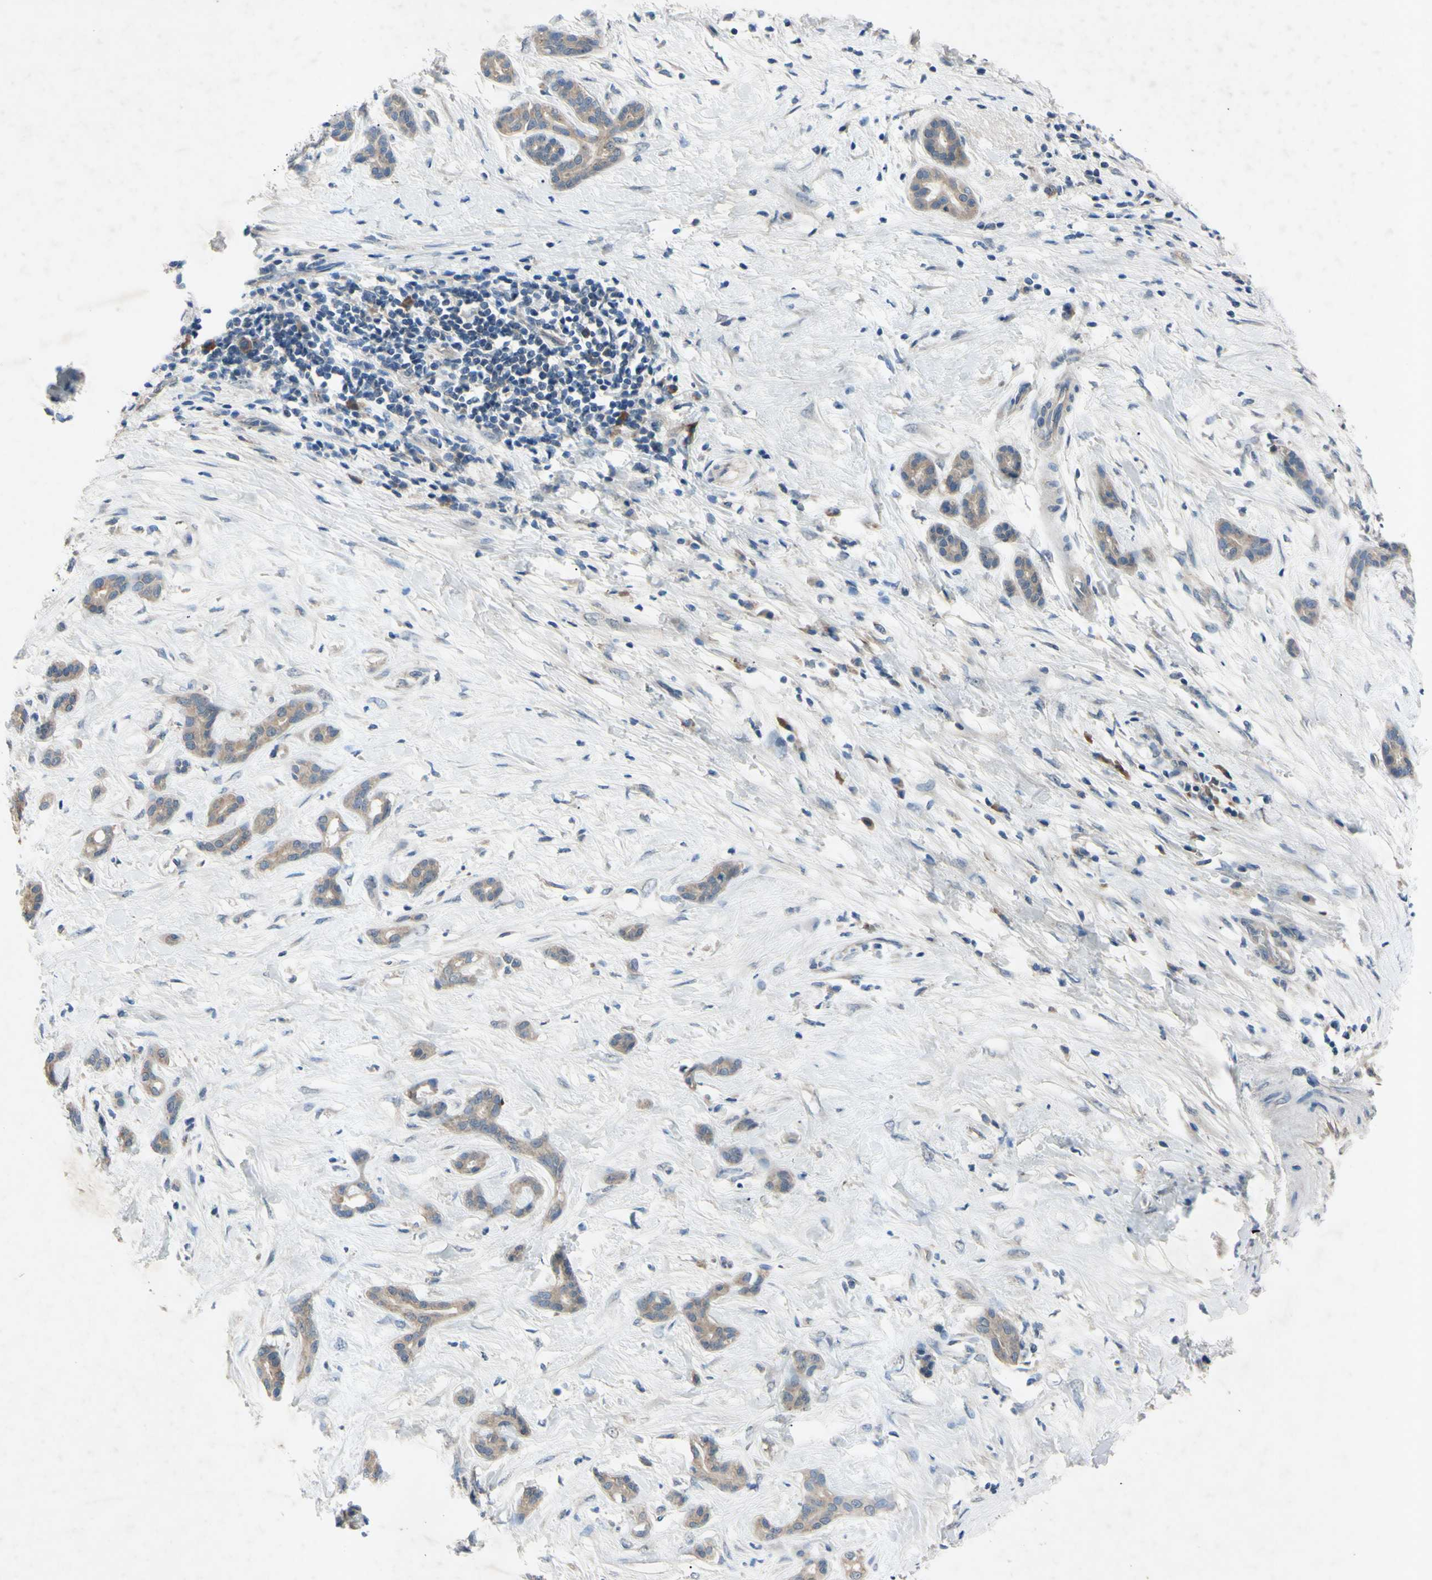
{"staining": {"intensity": "weak", "quantity": "25%-75%", "location": "cytoplasmic/membranous"}, "tissue": "pancreatic cancer", "cell_type": "Tumor cells", "image_type": "cancer", "snomed": [{"axis": "morphology", "description": "Adenocarcinoma, NOS"}, {"axis": "topography", "description": "Pancreas"}], "caption": "A high-resolution photomicrograph shows IHC staining of pancreatic cancer (adenocarcinoma), which displays weak cytoplasmic/membranous staining in approximately 25%-75% of tumor cells.", "gene": "HILPDA", "patient": {"sex": "male", "age": 41}}